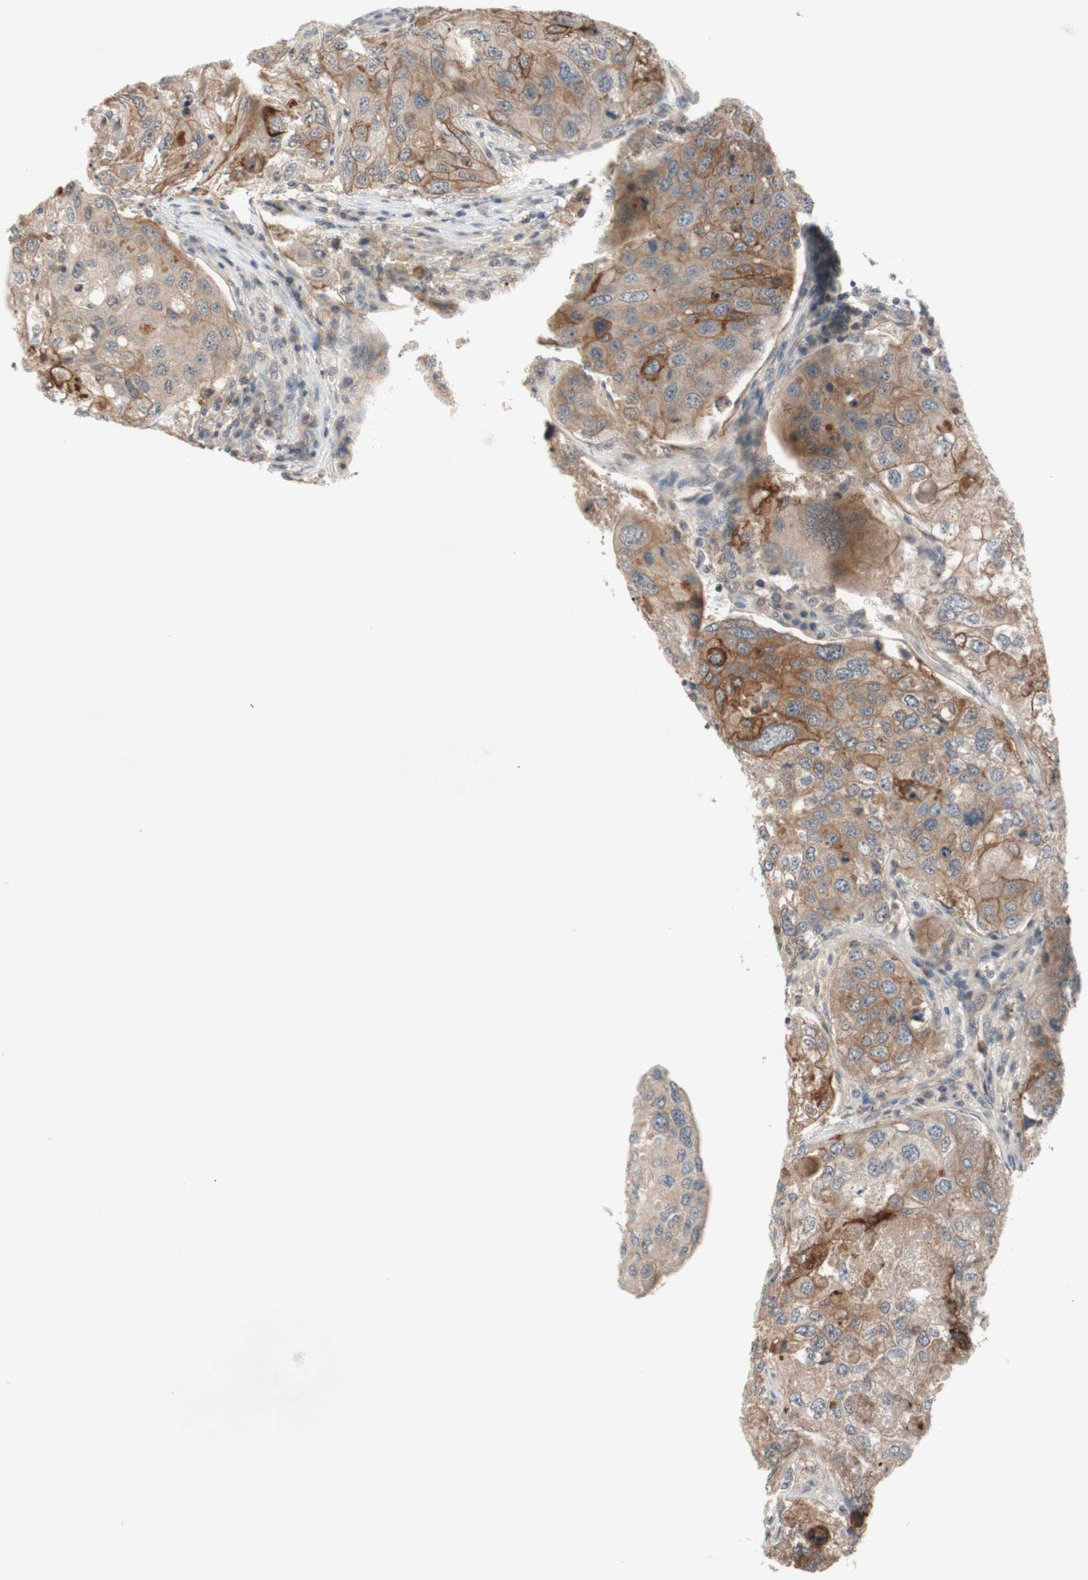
{"staining": {"intensity": "moderate", "quantity": ">75%", "location": "cytoplasmic/membranous"}, "tissue": "urothelial cancer", "cell_type": "Tumor cells", "image_type": "cancer", "snomed": [{"axis": "morphology", "description": "Urothelial carcinoma, High grade"}, {"axis": "topography", "description": "Lymph node"}, {"axis": "topography", "description": "Urinary bladder"}], "caption": "A medium amount of moderate cytoplasmic/membranous positivity is identified in about >75% of tumor cells in urothelial cancer tissue. (IHC, brightfield microscopy, high magnification).", "gene": "CD55", "patient": {"sex": "male", "age": 51}}